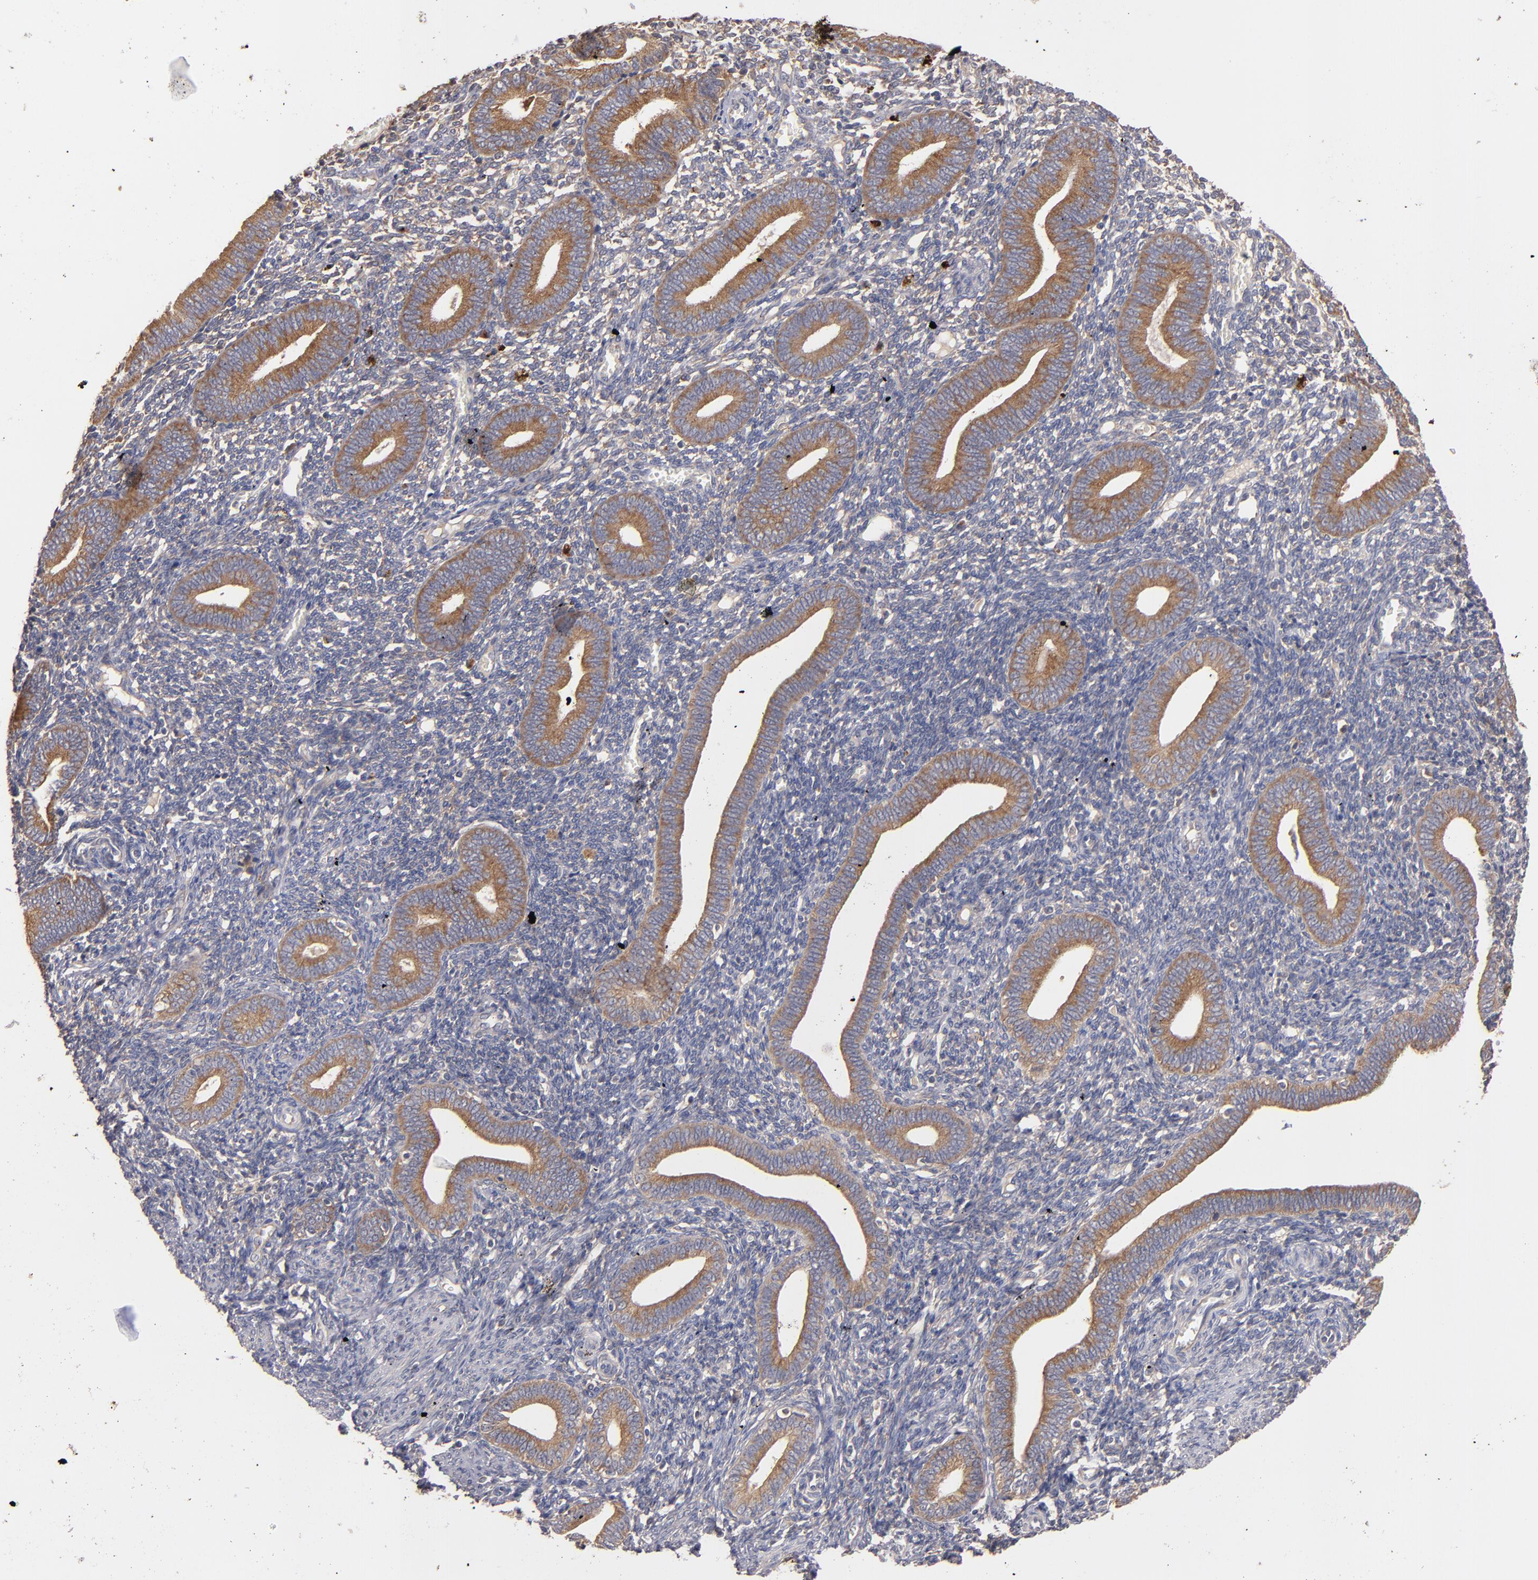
{"staining": {"intensity": "weak", "quantity": "<25%", "location": "cytoplasmic/membranous"}, "tissue": "endometrium", "cell_type": "Cells in endometrial stroma", "image_type": "normal", "snomed": [{"axis": "morphology", "description": "Normal tissue, NOS"}, {"axis": "topography", "description": "Uterus"}, {"axis": "topography", "description": "Endometrium"}], "caption": "IHC of normal endometrium displays no expression in cells in endometrial stroma. (Stains: DAB (3,3'-diaminobenzidine) immunohistochemistry (IHC) with hematoxylin counter stain, Microscopy: brightfield microscopy at high magnification).", "gene": "UPF3B", "patient": {"sex": "female", "age": 33}}